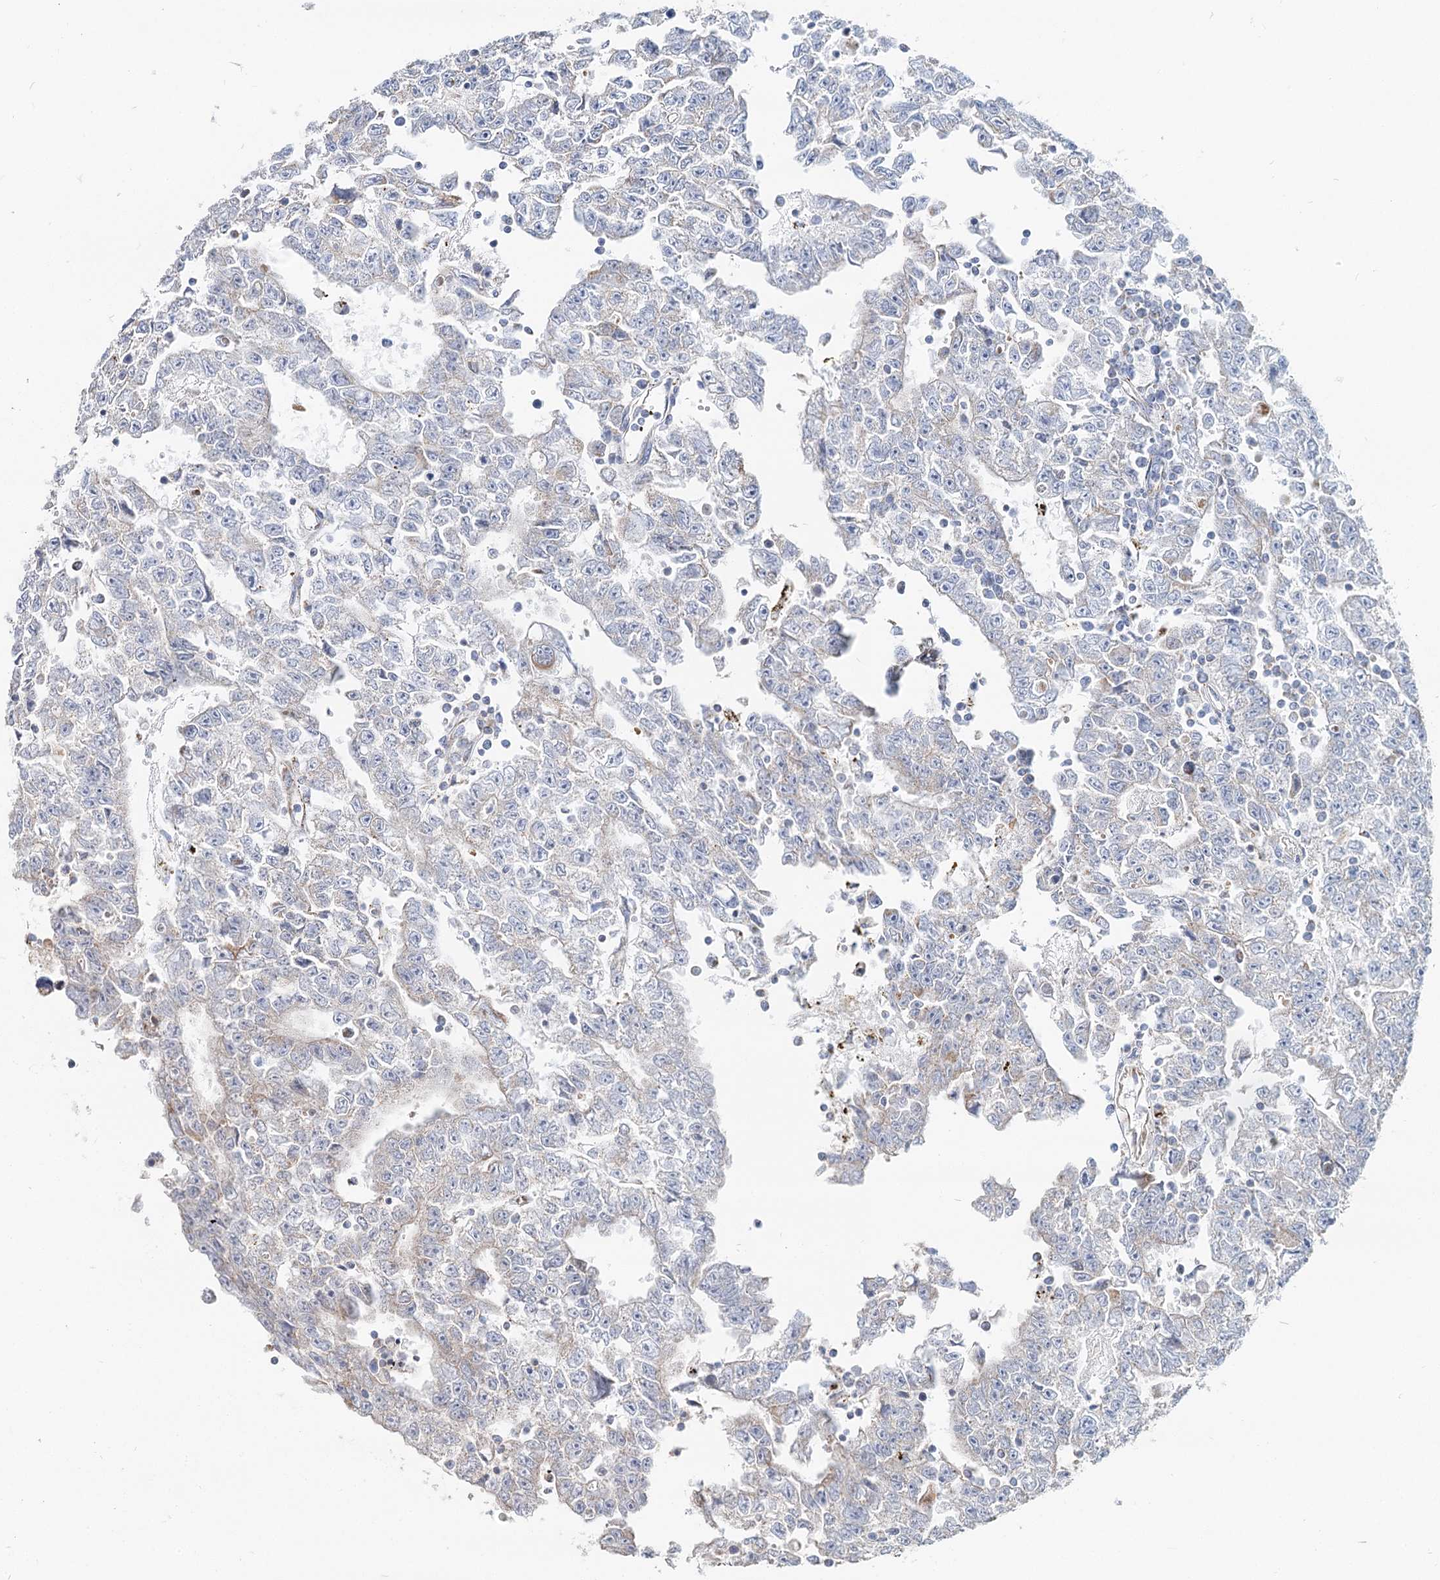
{"staining": {"intensity": "negative", "quantity": "none", "location": "none"}, "tissue": "testis cancer", "cell_type": "Tumor cells", "image_type": "cancer", "snomed": [{"axis": "morphology", "description": "Carcinoma, Embryonal, NOS"}, {"axis": "topography", "description": "Testis"}], "caption": "Tumor cells show no significant staining in embryonal carcinoma (testis).", "gene": "MCCC2", "patient": {"sex": "male", "age": 25}}